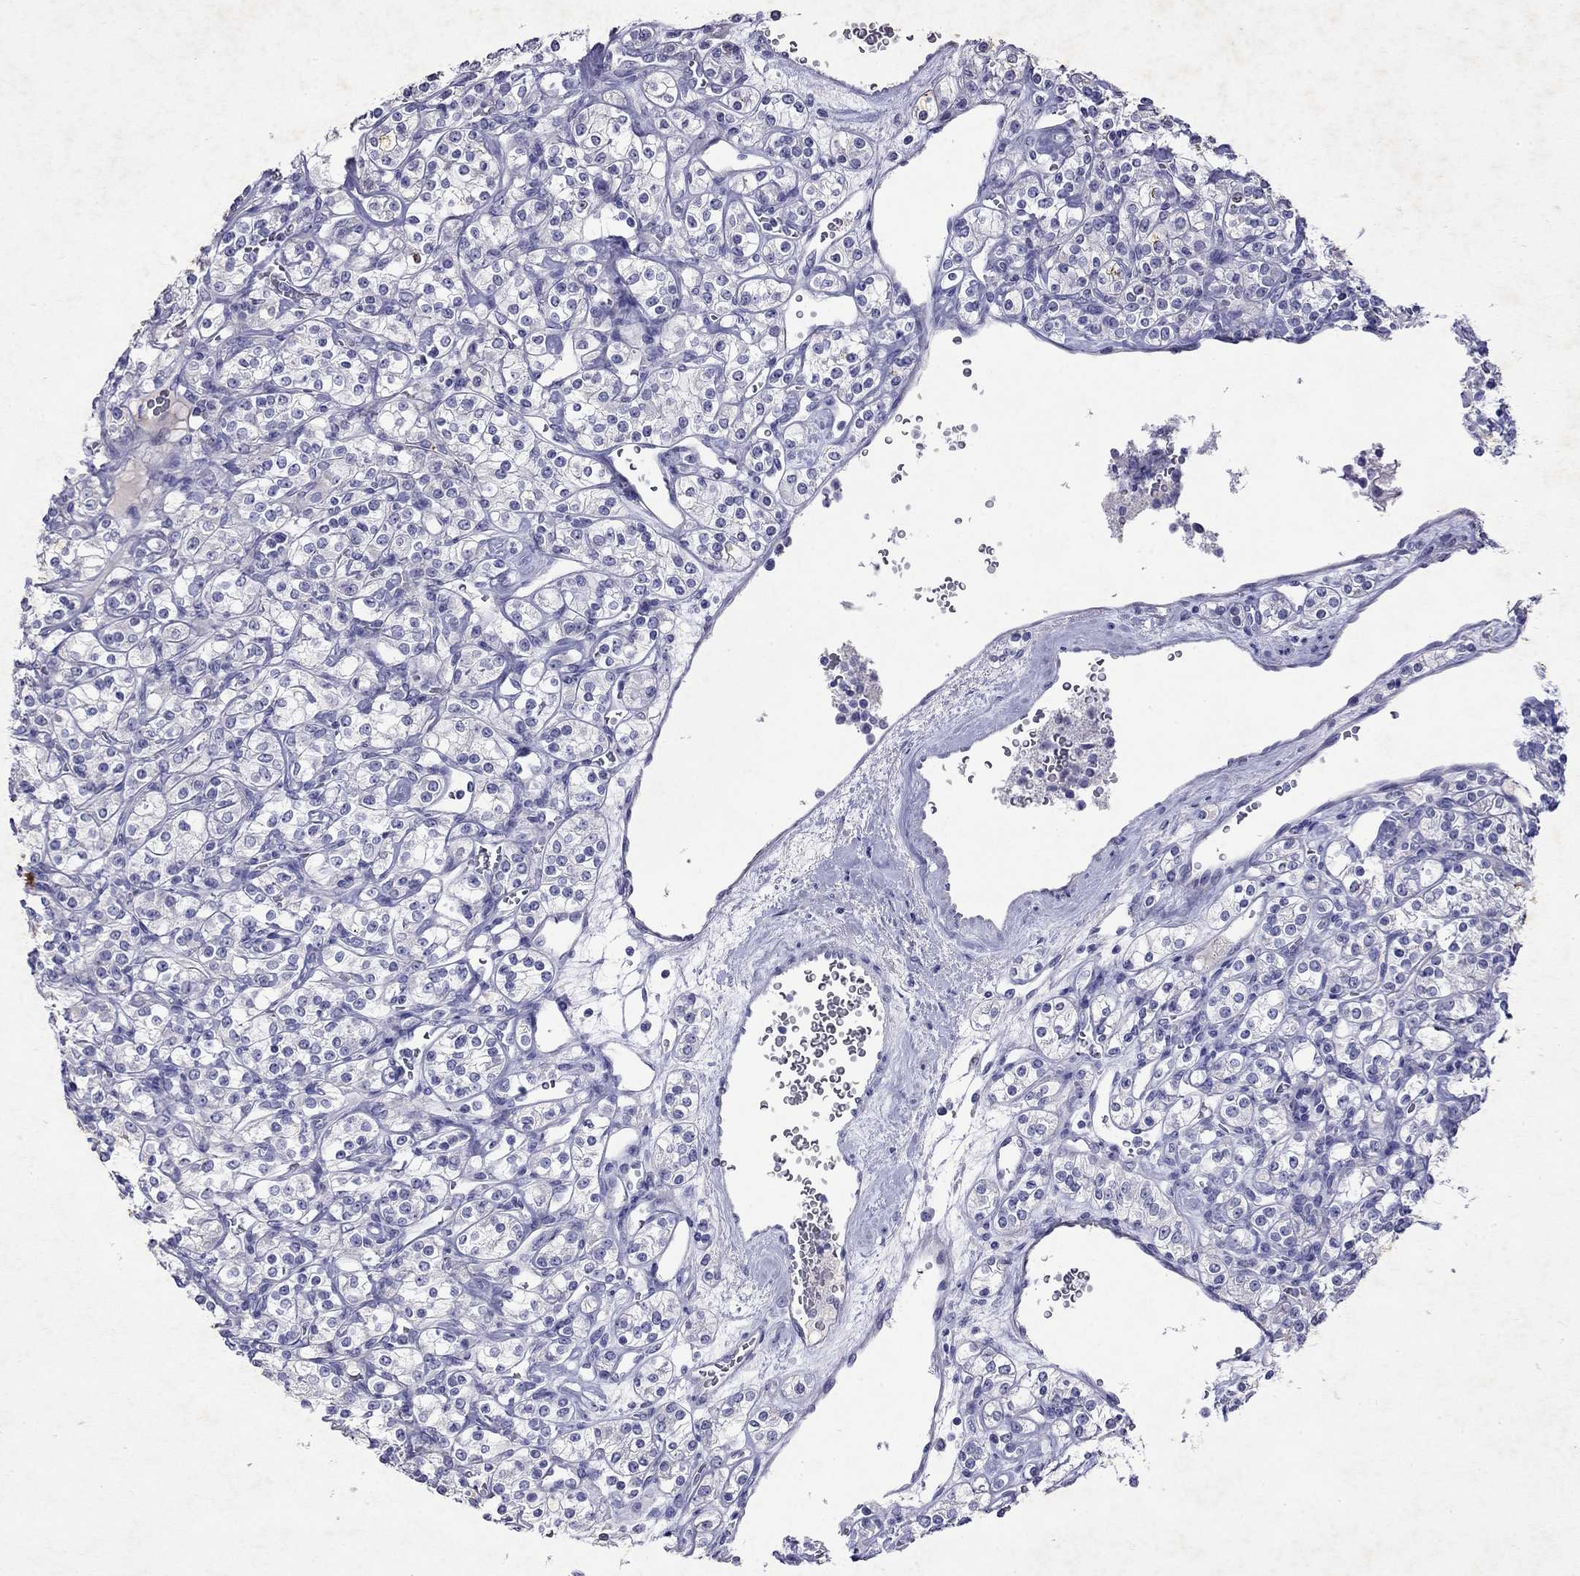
{"staining": {"intensity": "negative", "quantity": "none", "location": "none"}, "tissue": "renal cancer", "cell_type": "Tumor cells", "image_type": "cancer", "snomed": [{"axis": "morphology", "description": "Adenocarcinoma, NOS"}, {"axis": "topography", "description": "Kidney"}], "caption": "Protein analysis of adenocarcinoma (renal) shows no significant staining in tumor cells.", "gene": "GNAT3", "patient": {"sex": "male", "age": 77}}